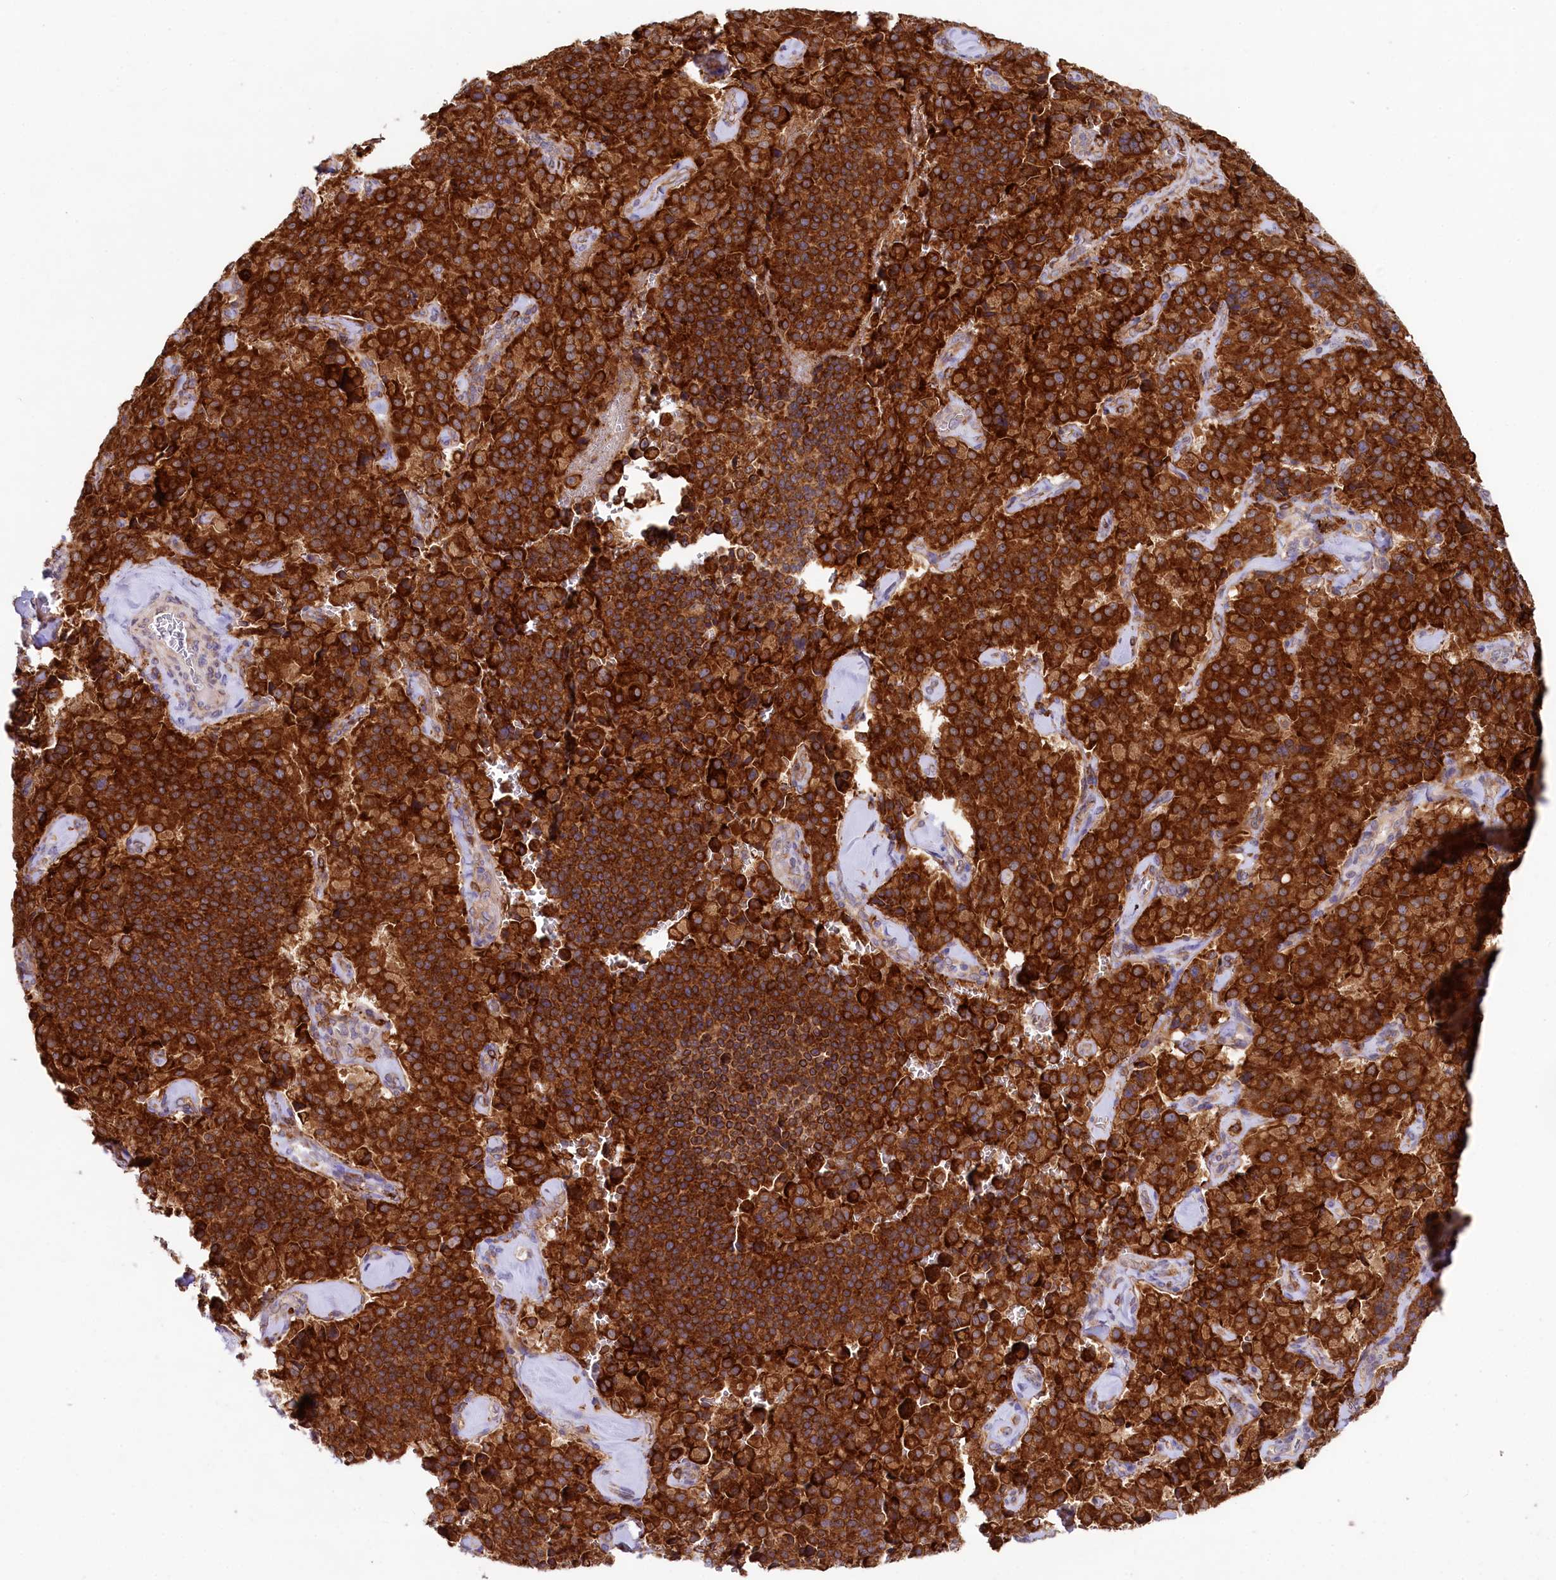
{"staining": {"intensity": "strong", "quantity": ">75%", "location": "cytoplasmic/membranous"}, "tissue": "pancreatic cancer", "cell_type": "Tumor cells", "image_type": "cancer", "snomed": [{"axis": "morphology", "description": "Adenocarcinoma, NOS"}, {"axis": "topography", "description": "Pancreas"}], "caption": "Immunohistochemical staining of pancreatic cancer (adenocarcinoma) demonstrates high levels of strong cytoplasmic/membranous protein positivity in approximately >75% of tumor cells.", "gene": "CHID1", "patient": {"sex": "male", "age": 65}}